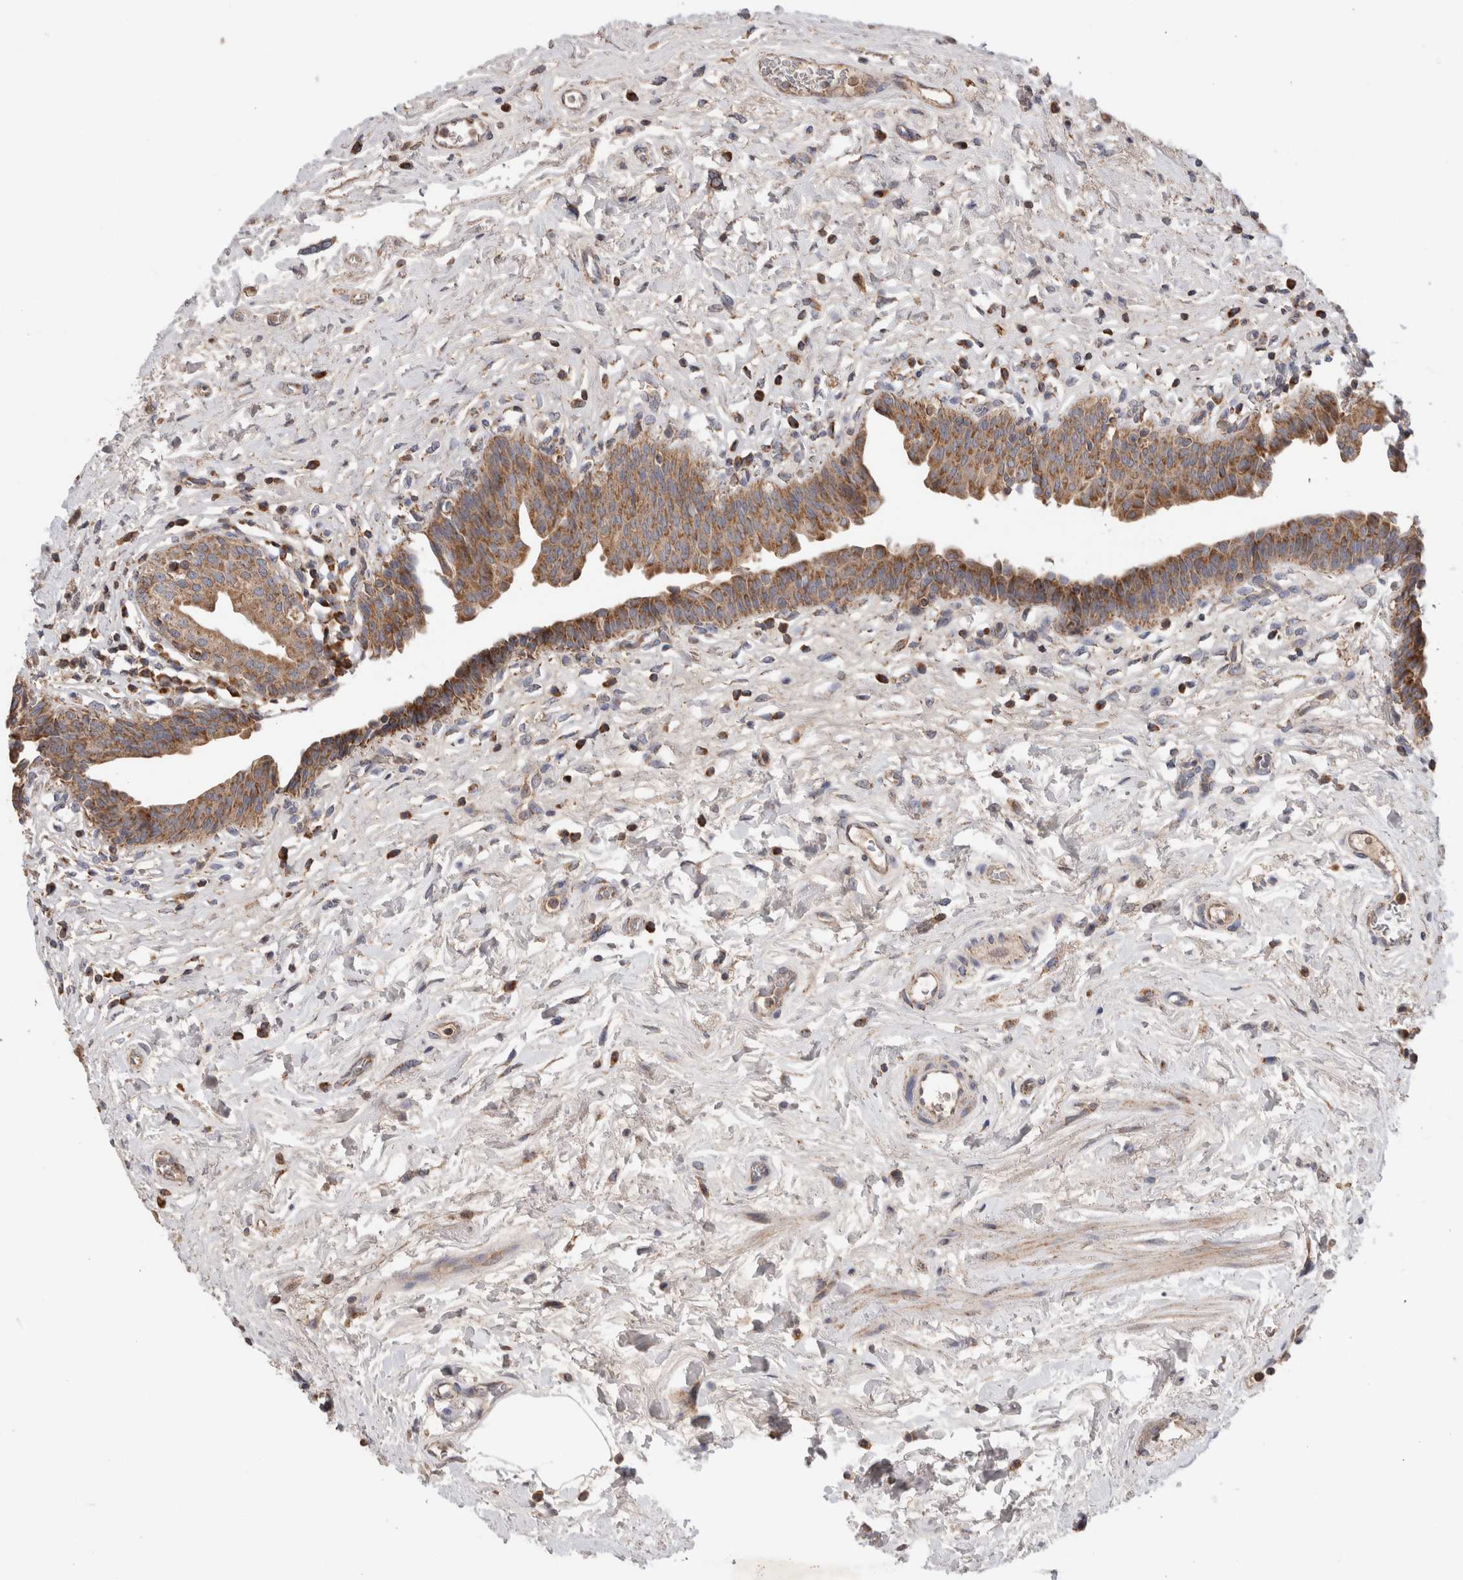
{"staining": {"intensity": "moderate", "quantity": ">75%", "location": "cytoplasmic/membranous"}, "tissue": "urinary bladder", "cell_type": "Urothelial cells", "image_type": "normal", "snomed": [{"axis": "morphology", "description": "Normal tissue, NOS"}, {"axis": "topography", "description": "Urinary bladder"}], "caption": "A histopathology image showing moderate cytoplasmic/membranous positivity in approximately >75% of urothelial cells in benign urinary bladder, as visualized by brown immunohistochemical staining.", "gene": "KIF21B", "patient": {"sex": "male", "age": 83}}